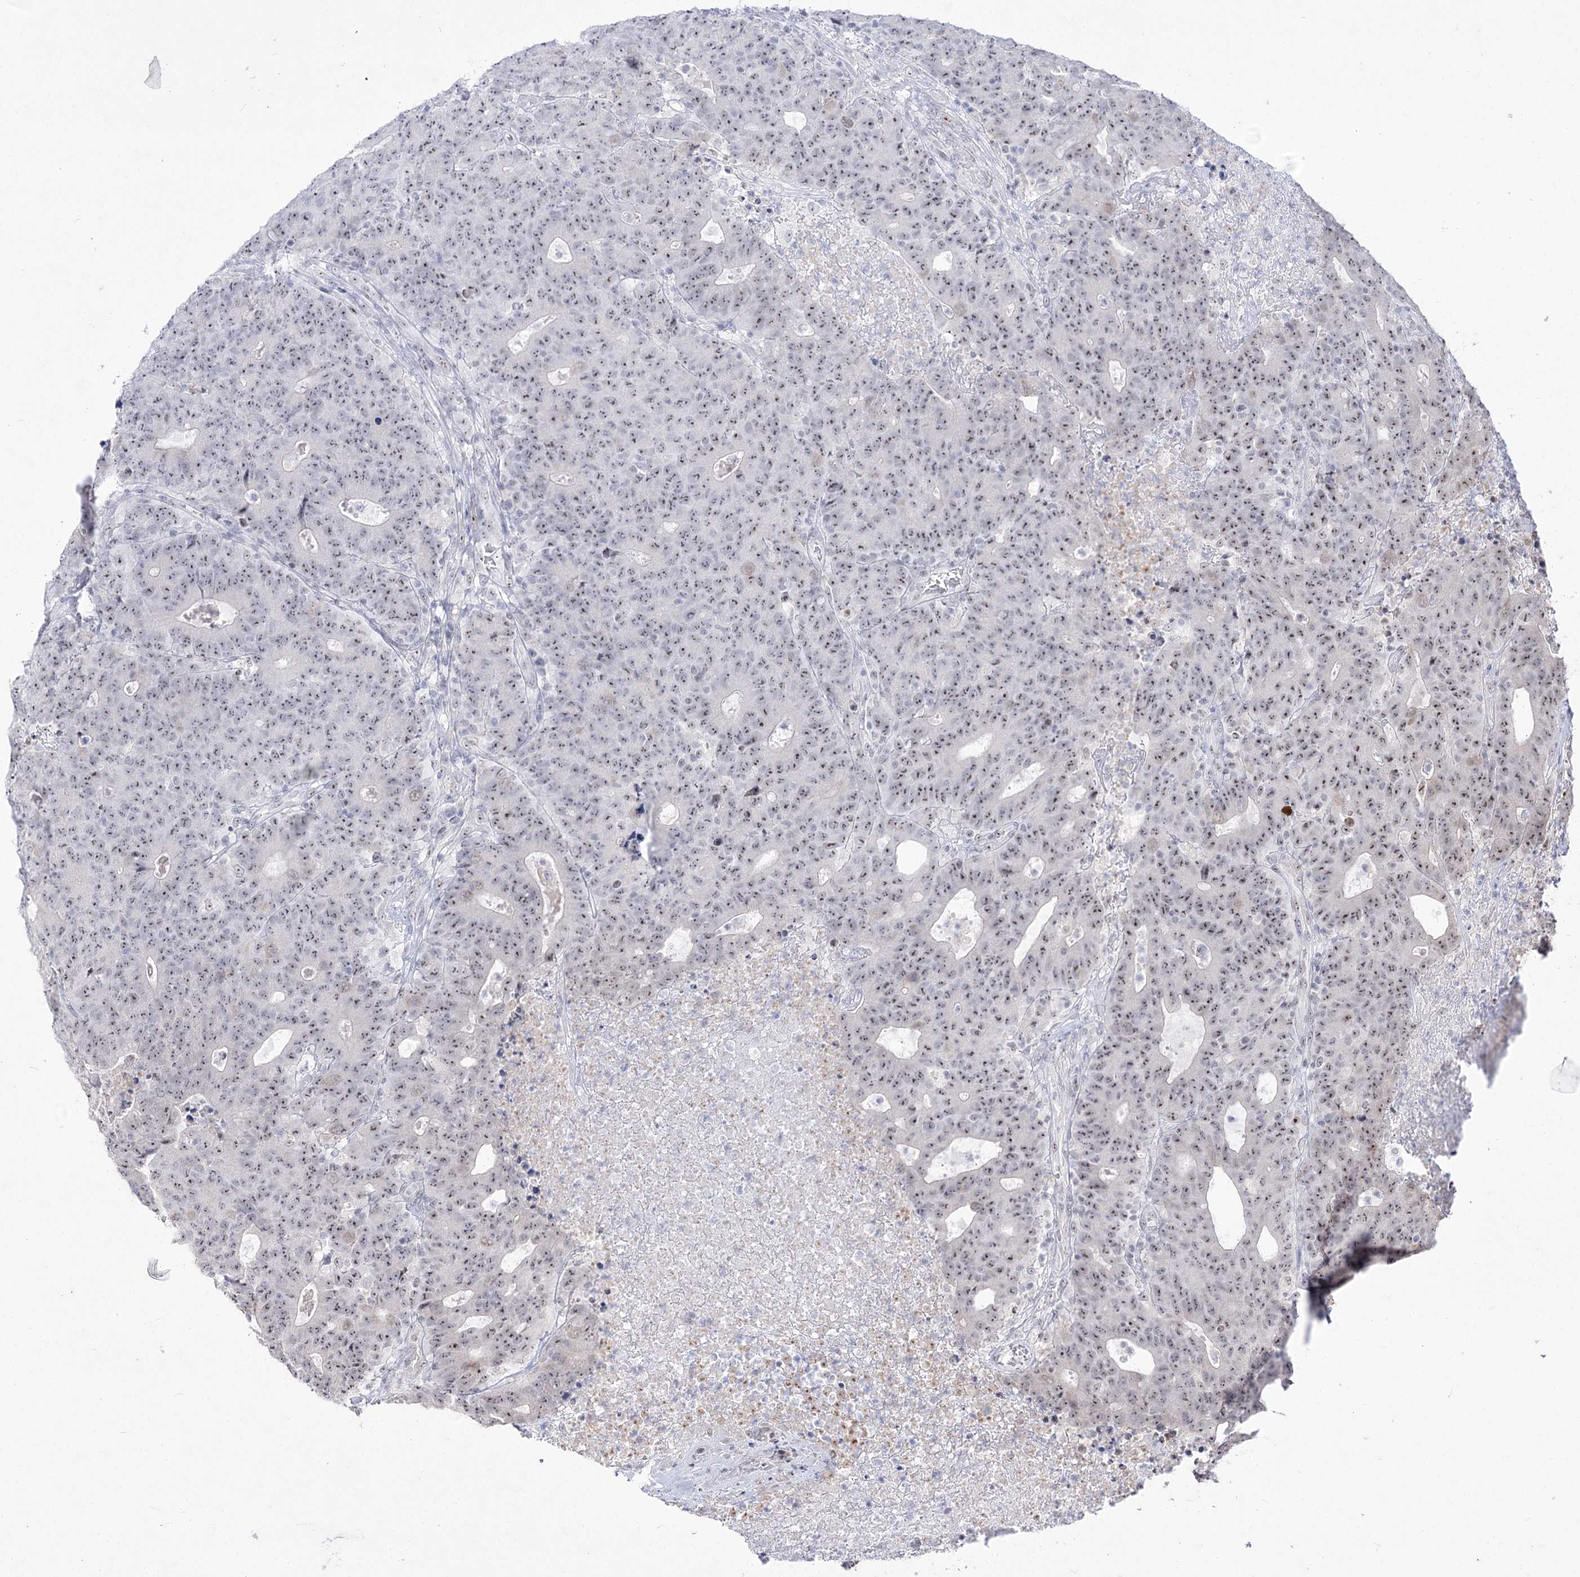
{"staining": {"intensity": "negative", "quantity": "none", "location": "none"}, "tissue": "colorectal cancer", "cell_type": "Tumor cells", "image_type": "cancer", "snomed": [{"axis": "morphology", "description": "Adenocarcinoma, NOS"}, {"axis": "topography", "description": "Colon"}], "caption": "DAB (3,3'-diaminobenzidine) immunohistochemical staining of human colorectal cancer exhibits no significant positivity in tumor cells.", "gene": "DDX50", "patient": {"sex": "female", "age": 75}}